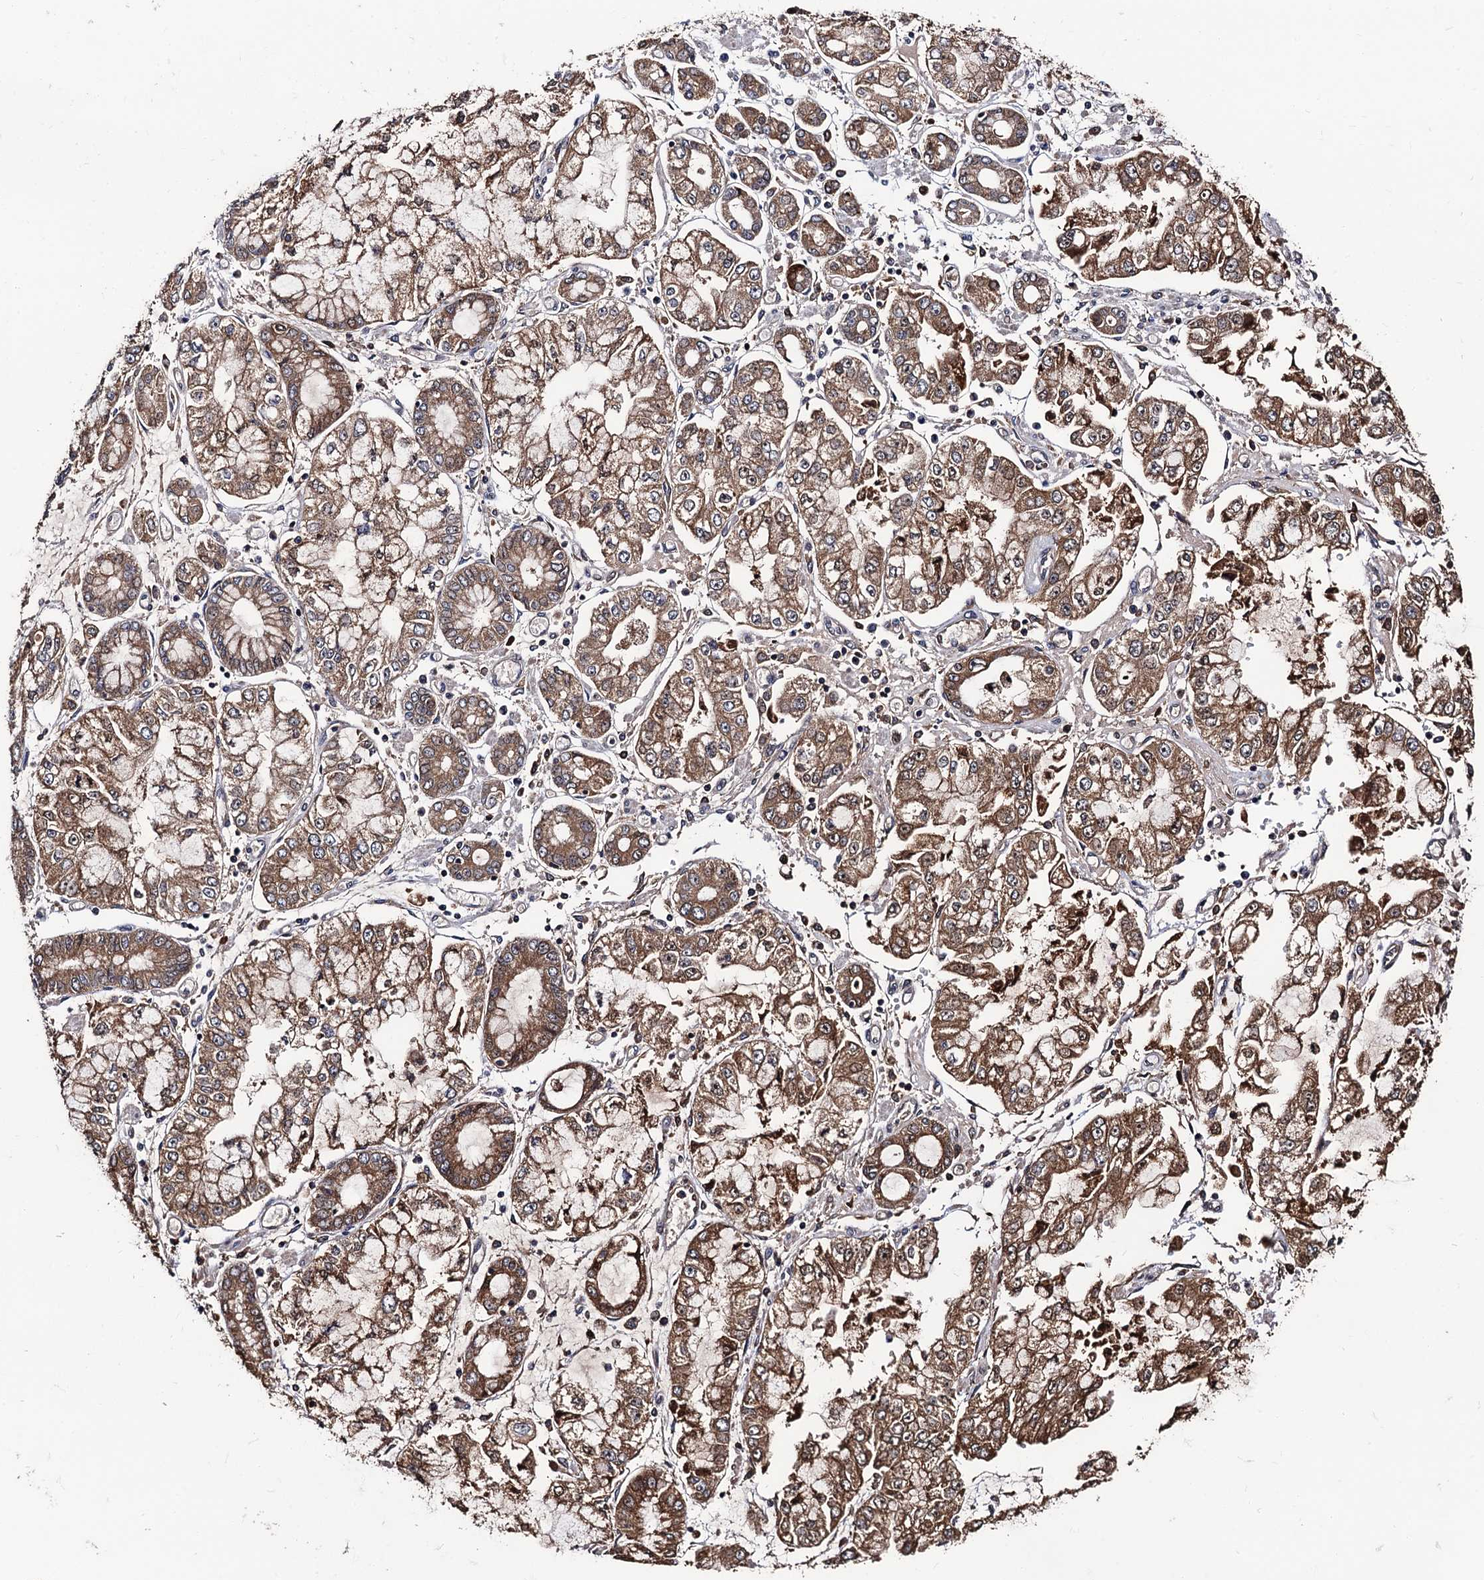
{"staining": {"intensity": "moderate", "quantity": ">75%", "location": "cytoplasmic/membranous"}, "tissue": "stomach cancer", "cell_type": "Tumor cells", "image_type": "cancer", "snomed": [{"axis": "morphology", "description": "Adenocarcinoma, NOS"}, {"axis": "topography", "description": "Stomach"}], "caption": "Immunohistochemistry staining of adenocarcinoma (stomach), which demonstrates medium levels of moderate cytoplasmic/membranous positivity in about >75% of tumor cells indicating moderate cytoplasmic/membranous protein staining. The staining was performed using DAB (3,3'-diaminobenzidine) (brown) for protein detection and nuclei were counterstained in hematoxylin (blue).", "gene": "RGS11", "patient": {"sex": "male", "age": 76}}